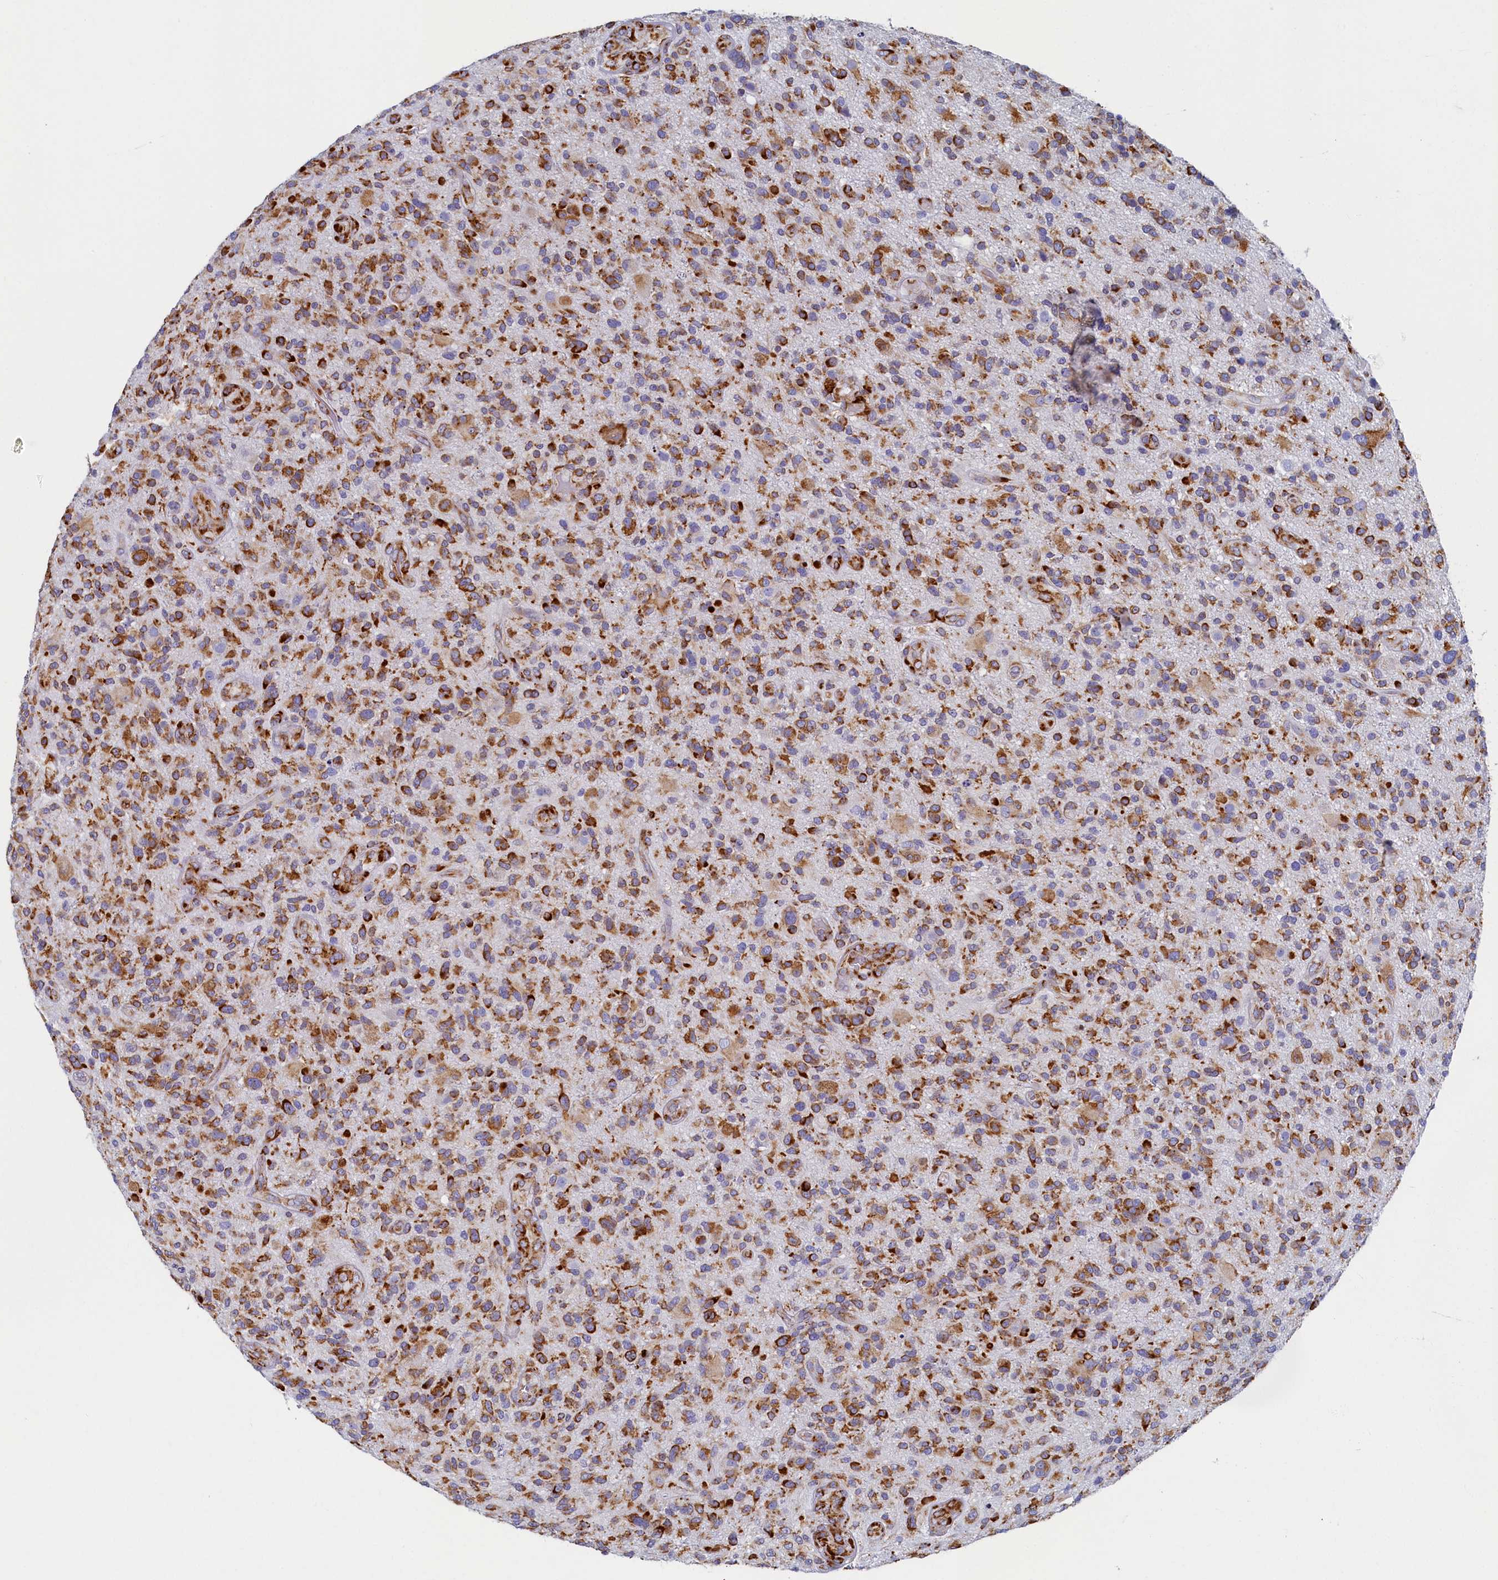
{"staining": {"intensity": "moderate", "quantity": ">75%", "location": "cytoplasmic/membranous"}, "tissue": "glioma", "cell_type": "Tumor cells", "image_type": "cancer", "snomed": [{"axis": "morphology", "description": "Glioma, malignant, High grade"}, {"axis": "topography", "description": "Brain"}], "caption": "Immunohistochemical staining of human glioma reveals moderate cytoplasmic/membranous protein positivity in about >75% of tumor cells. Using DAB (3,3'-diaminobenzidine) (brown) and hematoxylin (blue) stains, captured at high magnification using brightfield microscopy.", "gene": "TMEM18", "patient": {"sex": "male", "age": 47}}